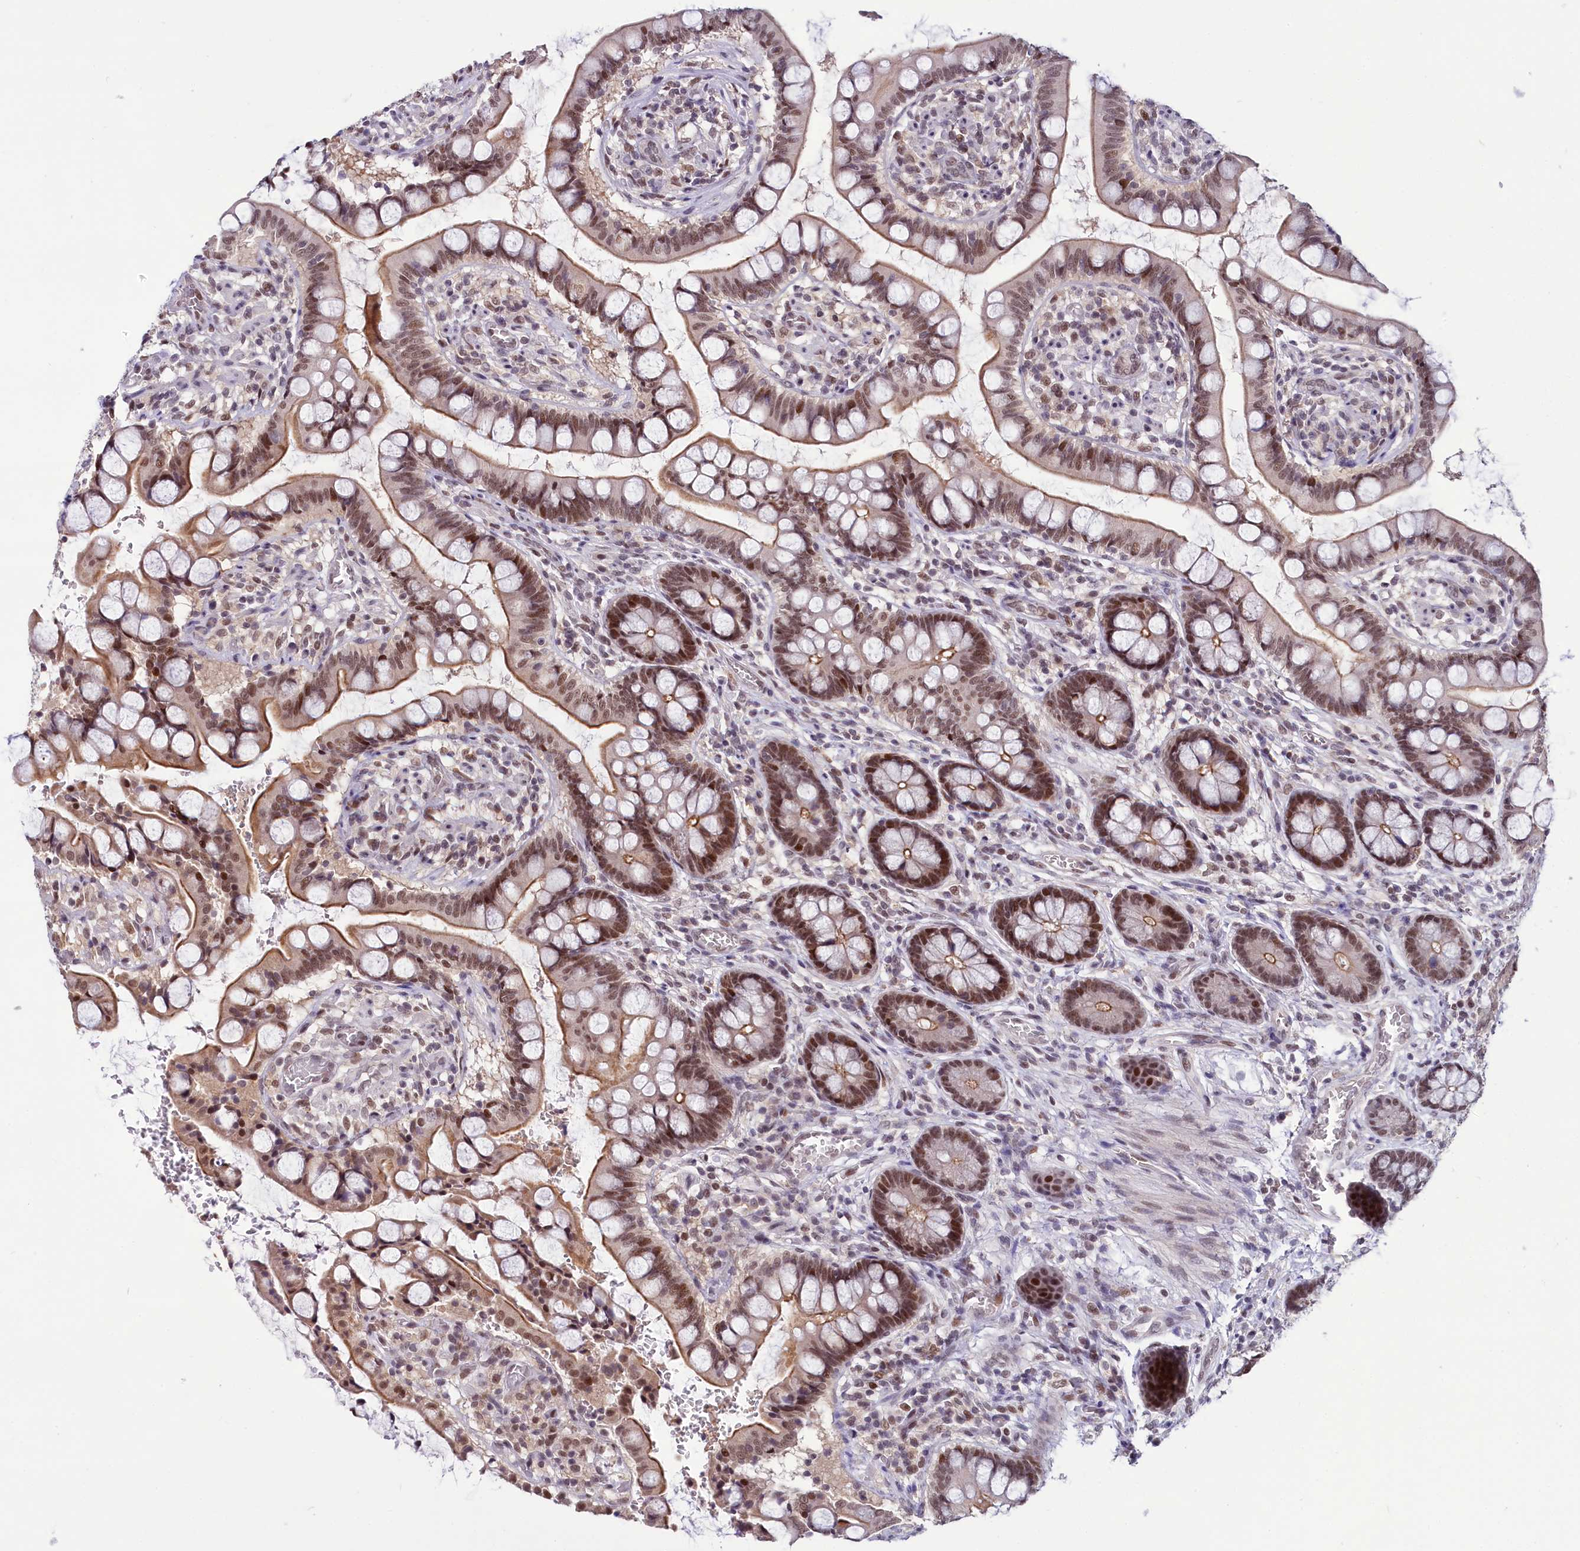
{"staining": {"intensity": "moderate", "quantity": ">75%", "location": "cytoplasmic/membranous,nuclear"}, "tissue": "small intestine", "cell_type": "Glandular cells", "image_type": "normal", "snomed": [{"axis": "morphology", "description": "Normal tissue, NOS"}, {"axis": "topography", "description": "Small intestine"}], "caption": "This micrograph displays benign small intestine stained with IHC to label a protein in brown. The cytoplasmic/membranous,nuclear of glandular cells show moderate positivity for the protein. Nuclei are counter-stained blue.", "gene": "SCAF11", "patient": {"sex": "male", "age": 52}}